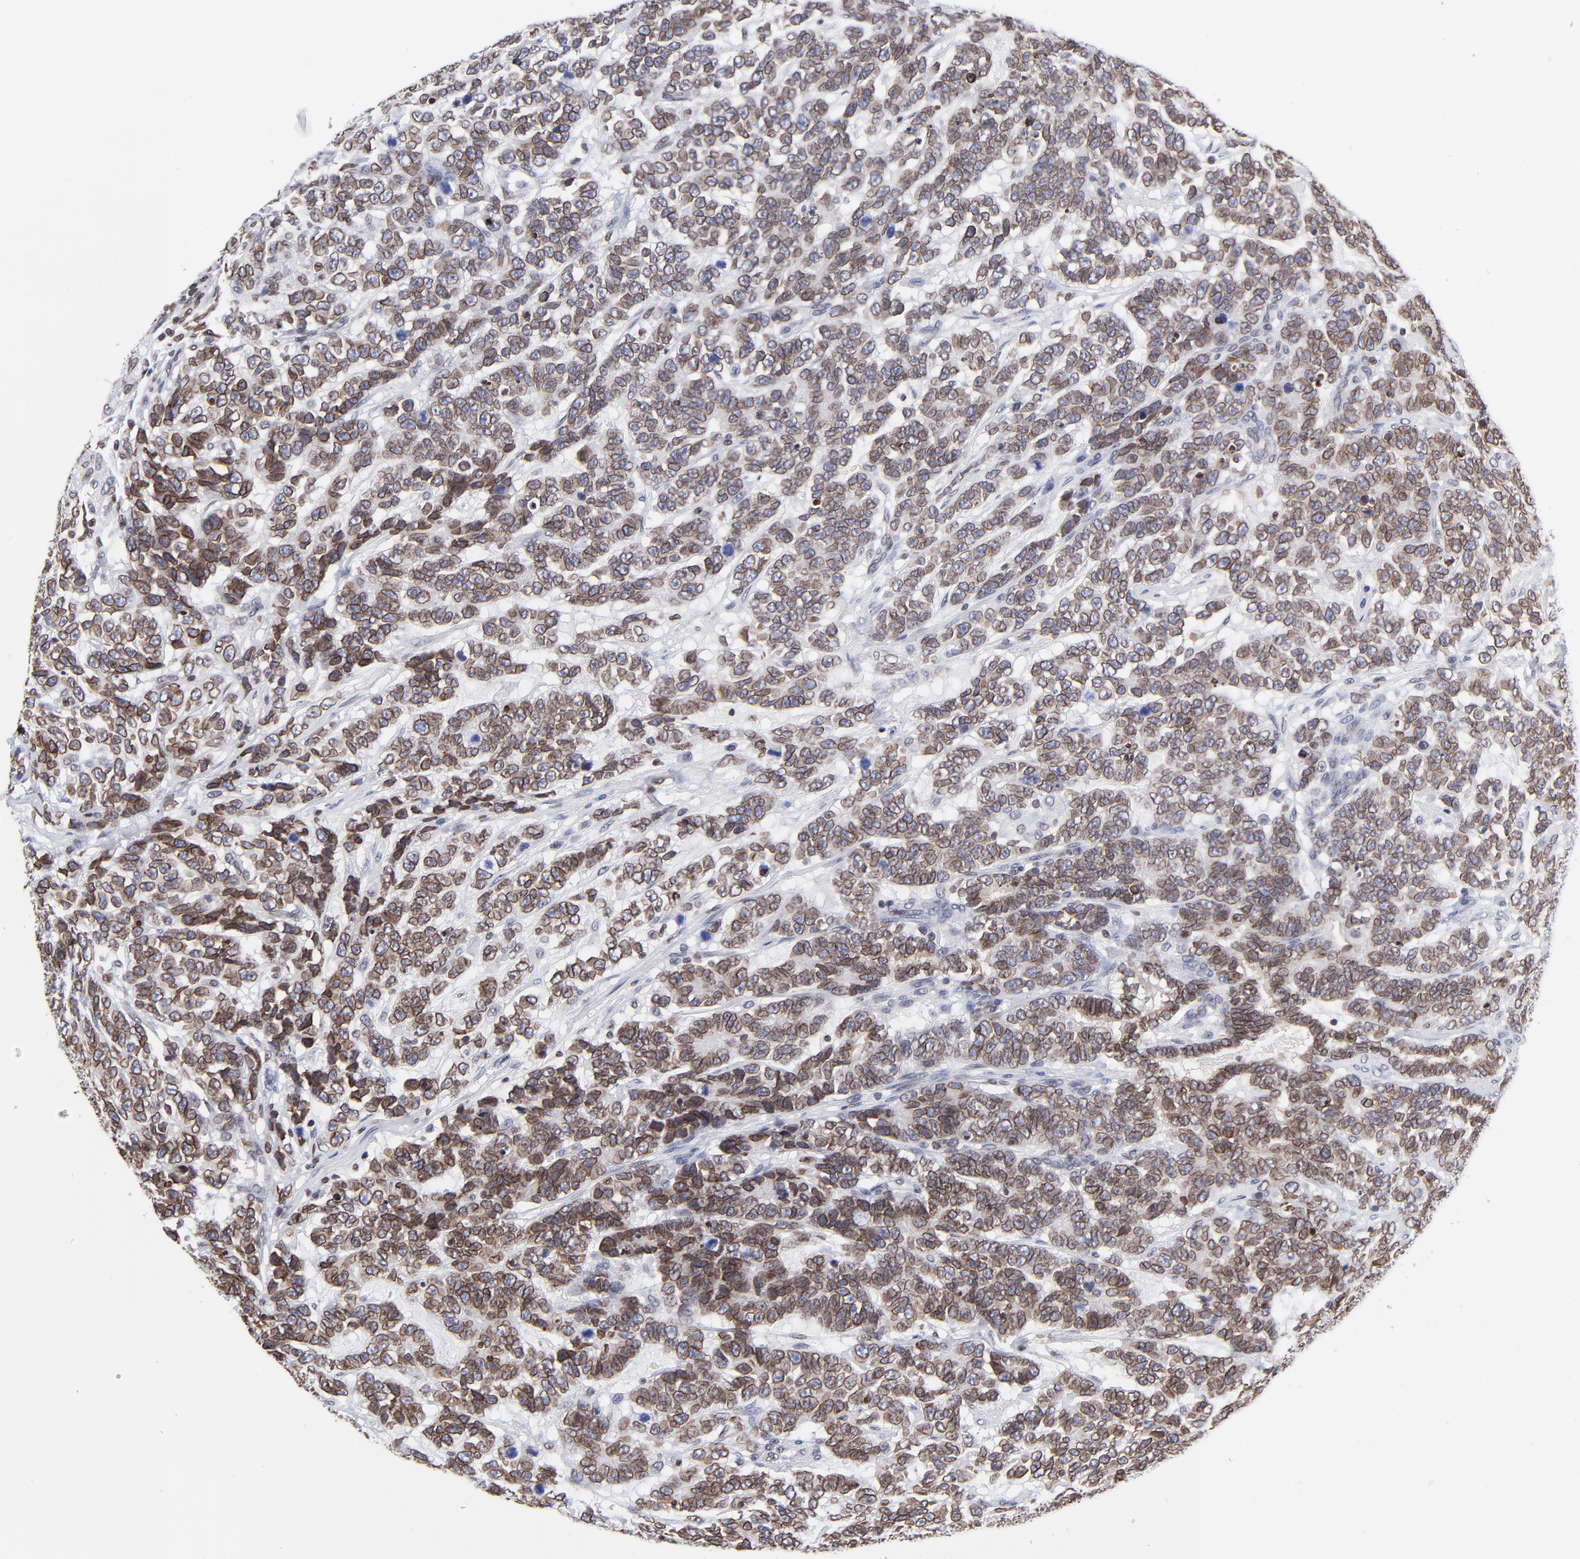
{"staining": {"intensity": "moderate", "quantity": ">75%", "location": "cytoplasmic/membranous,nuclear"}, "tissue": "testis cancer", "cell_type": "Tumor cells", "image_type": "cancer", "snomed": [{"axis": "morphology", "description": "Carcinoma, Embryonal, NOS"}, {"axis": "topography", "description": "Testis"}], "caption": "Embryonal carcinoma (testis) tissue shows moderate cytoplasmic/membranous and nuclear staining in about >75% of tumor cells", "gene": "THAP7", "patient": {"sex": "male", "age": 26}}